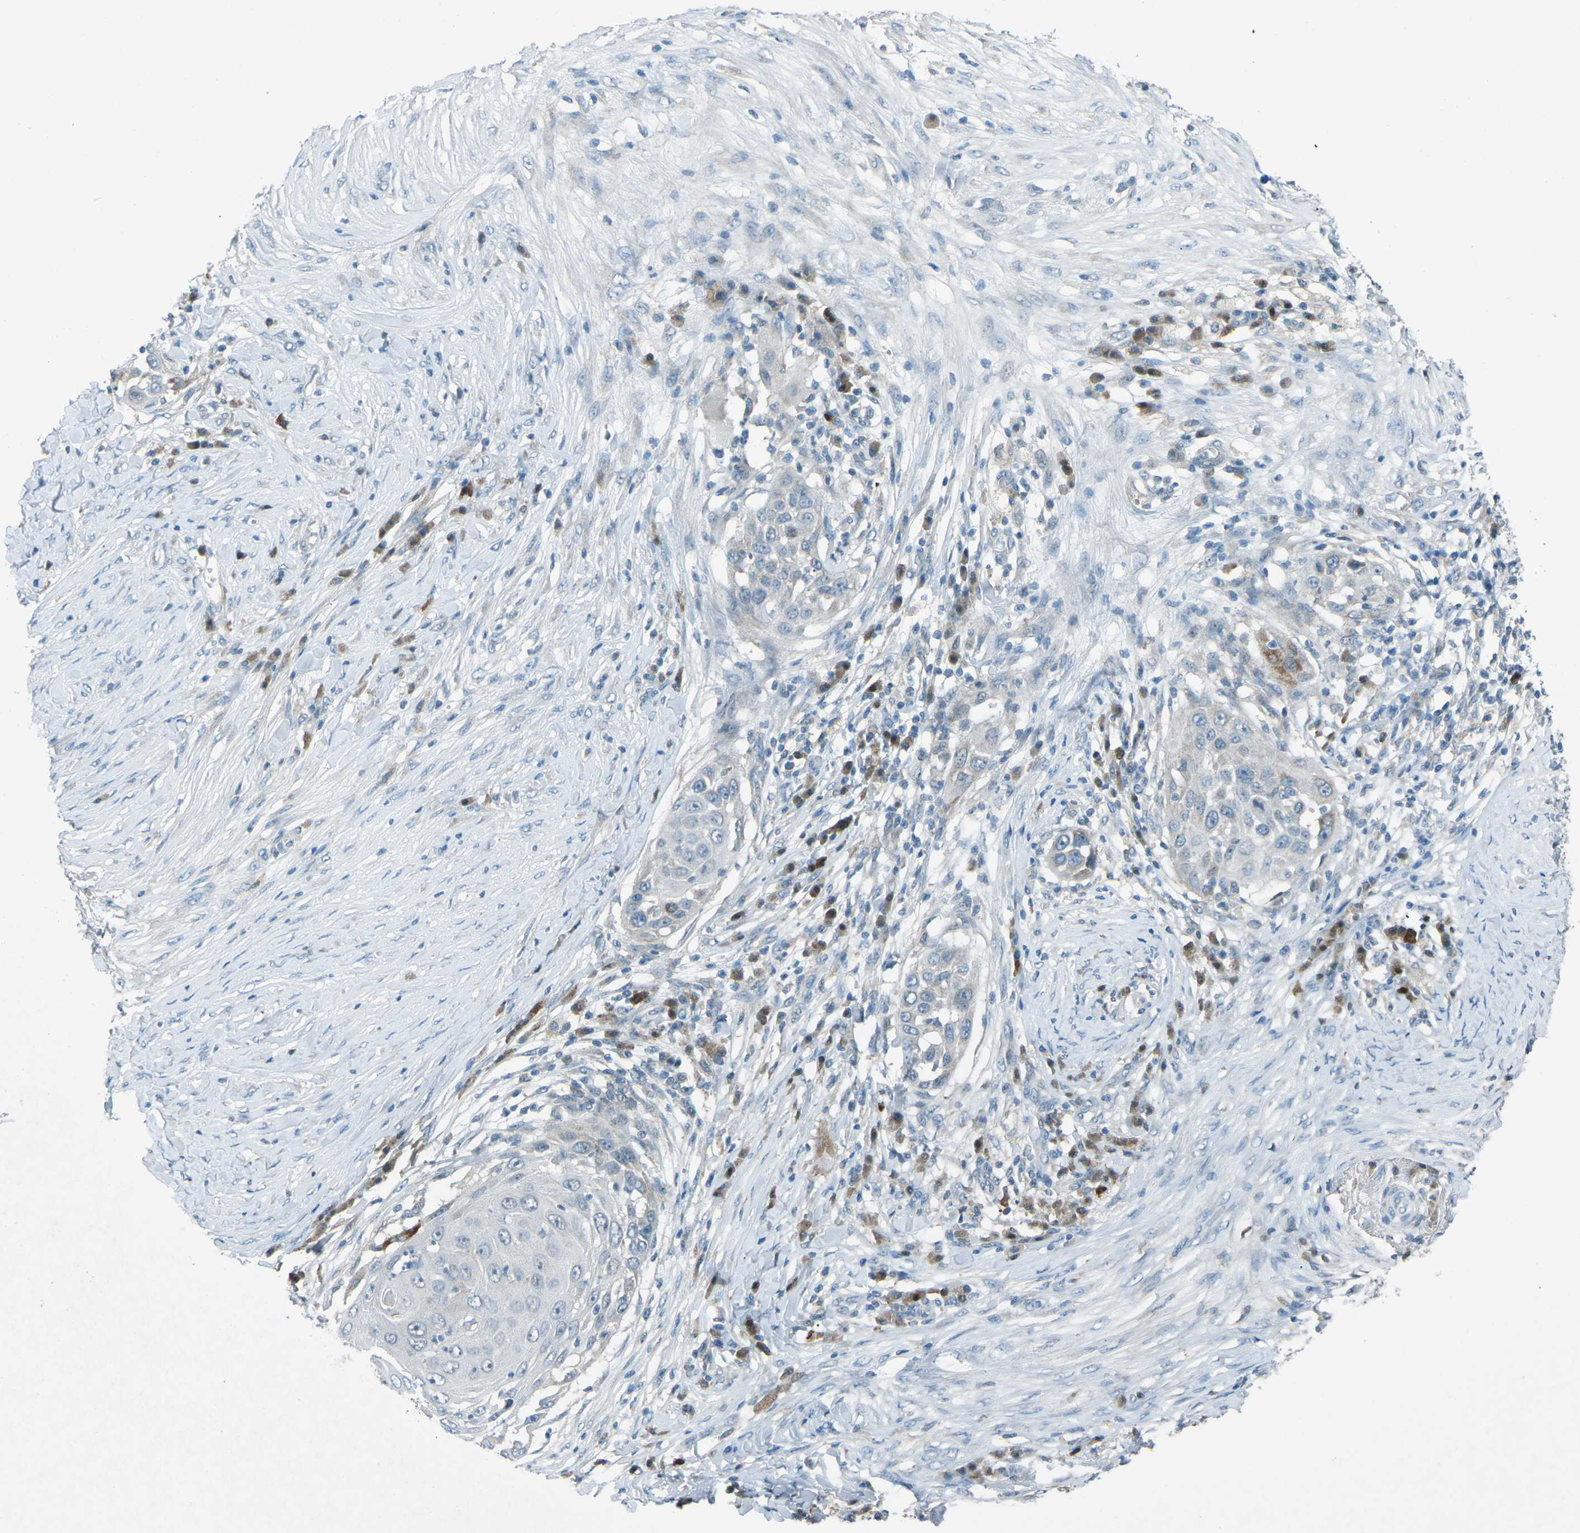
{"staining": {"intensity": "negative", "quantity": "none", "location": "none"}, "tissue": "skin cancer", "cell_type": "Tumor cells", "image_type": "cancer", "snomed": [{"axis": "morphology", "description": "Squamous cell carcinoma, NOS"}, {"axis": "topography", "description": "Skin"}], "caption": "Immunohistochemistry of human skin squamous cell carcinoma exhibits no staining in tumor cells.", "gene": "PRKCA", "patient": {"sex": "female", "age": 44}}